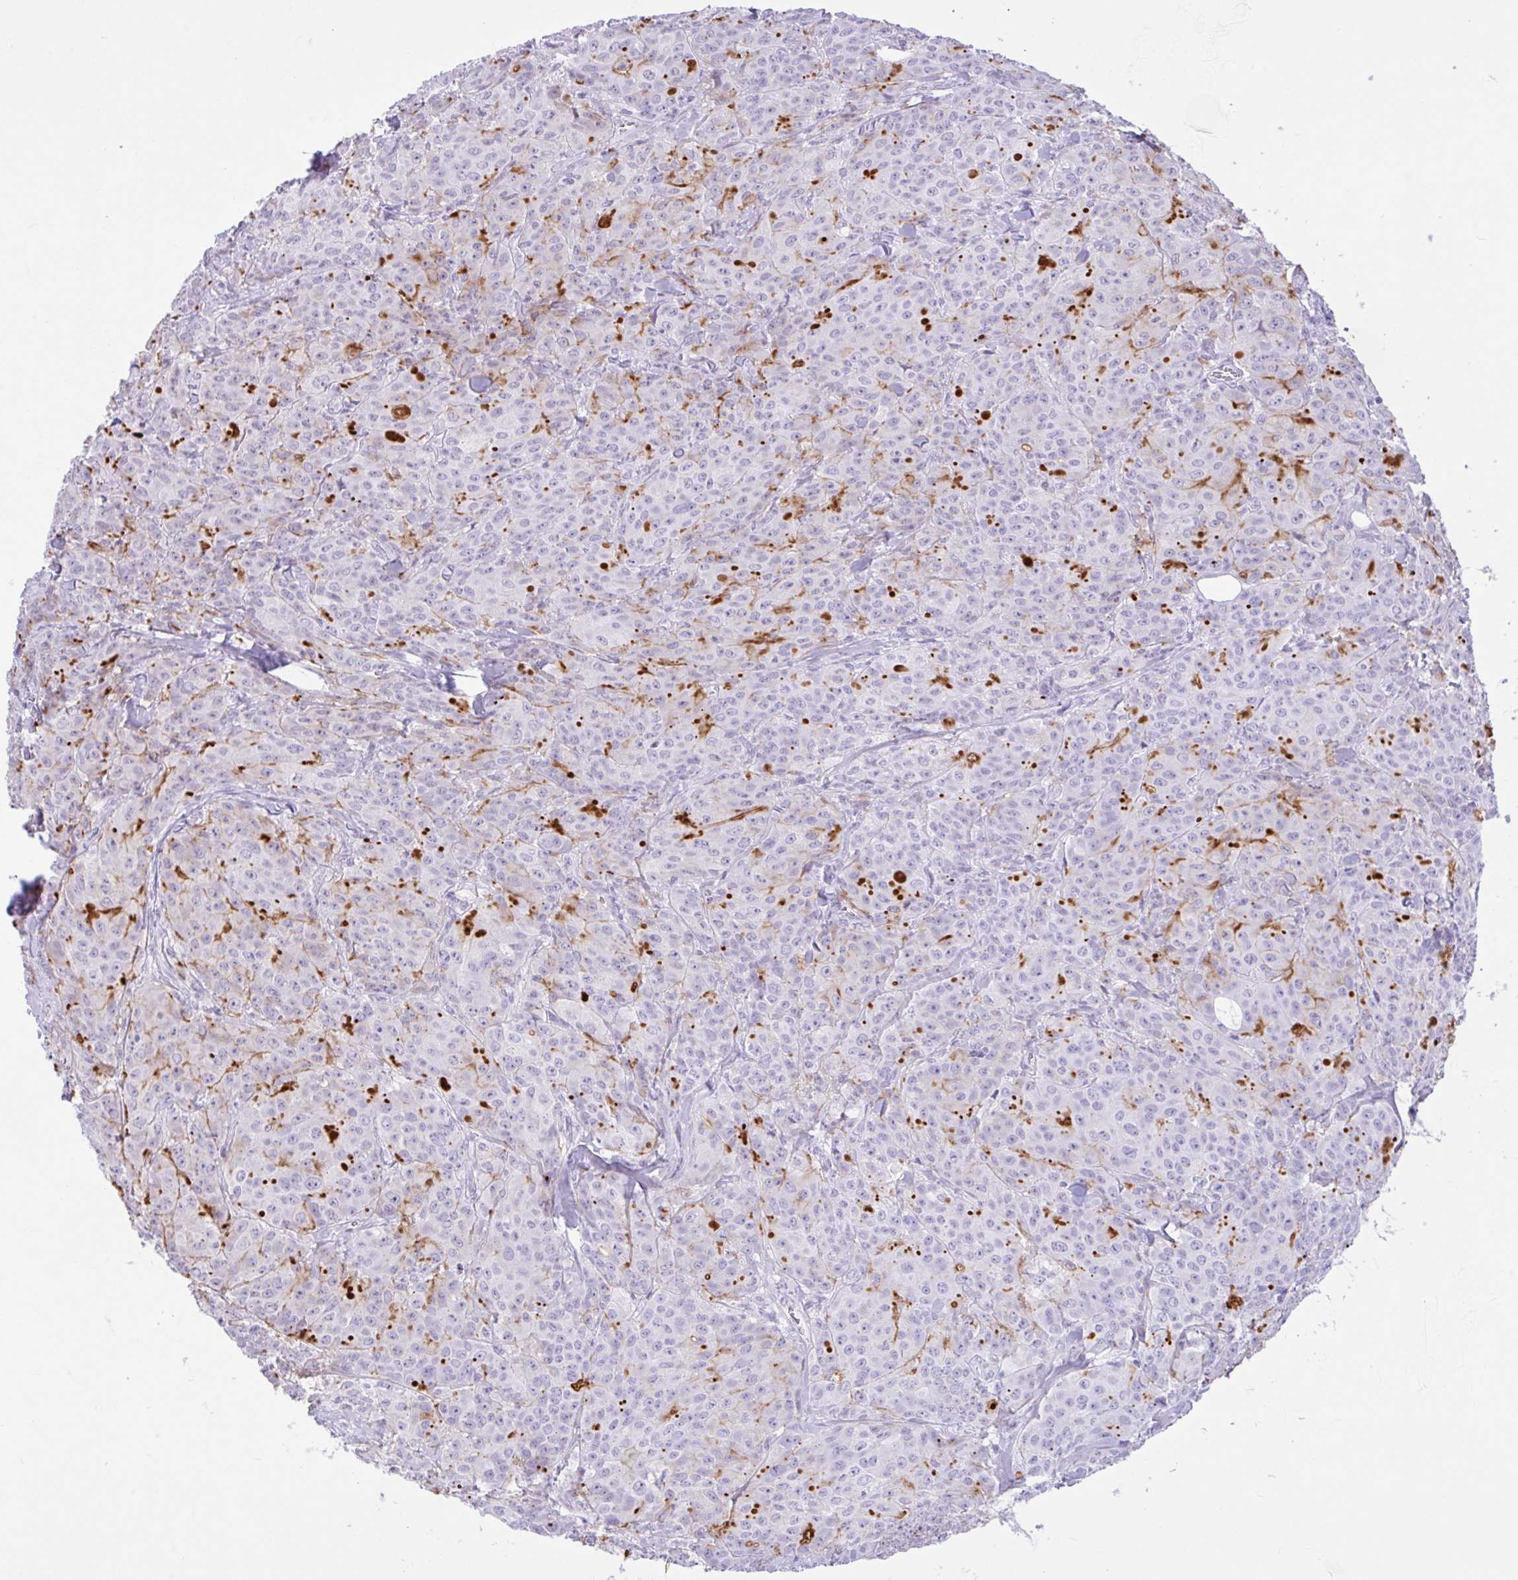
{"staining": {"intensity": "negative", "quantity": "none", "location": "none"}, "tissue": "breast cancer", "cell_type": "Tumor cells", "image_type": "cancer", "snomed": [{"axis": "morphology", "description": "Normal tissue, NOS"}, {"axis": "morphology", "description": "Duct carcinoma"}, {"axis": "topography", "description": "Breast"}], "caption": "Immunohistochemistry photomicrograph of neoplastic tissue: human breast intraductal carcinoma stained with DAB exhibits no significant protein expression in tumor cells.", "gene": "REEP1", "patient": {"sex": "female", "age": 43}}